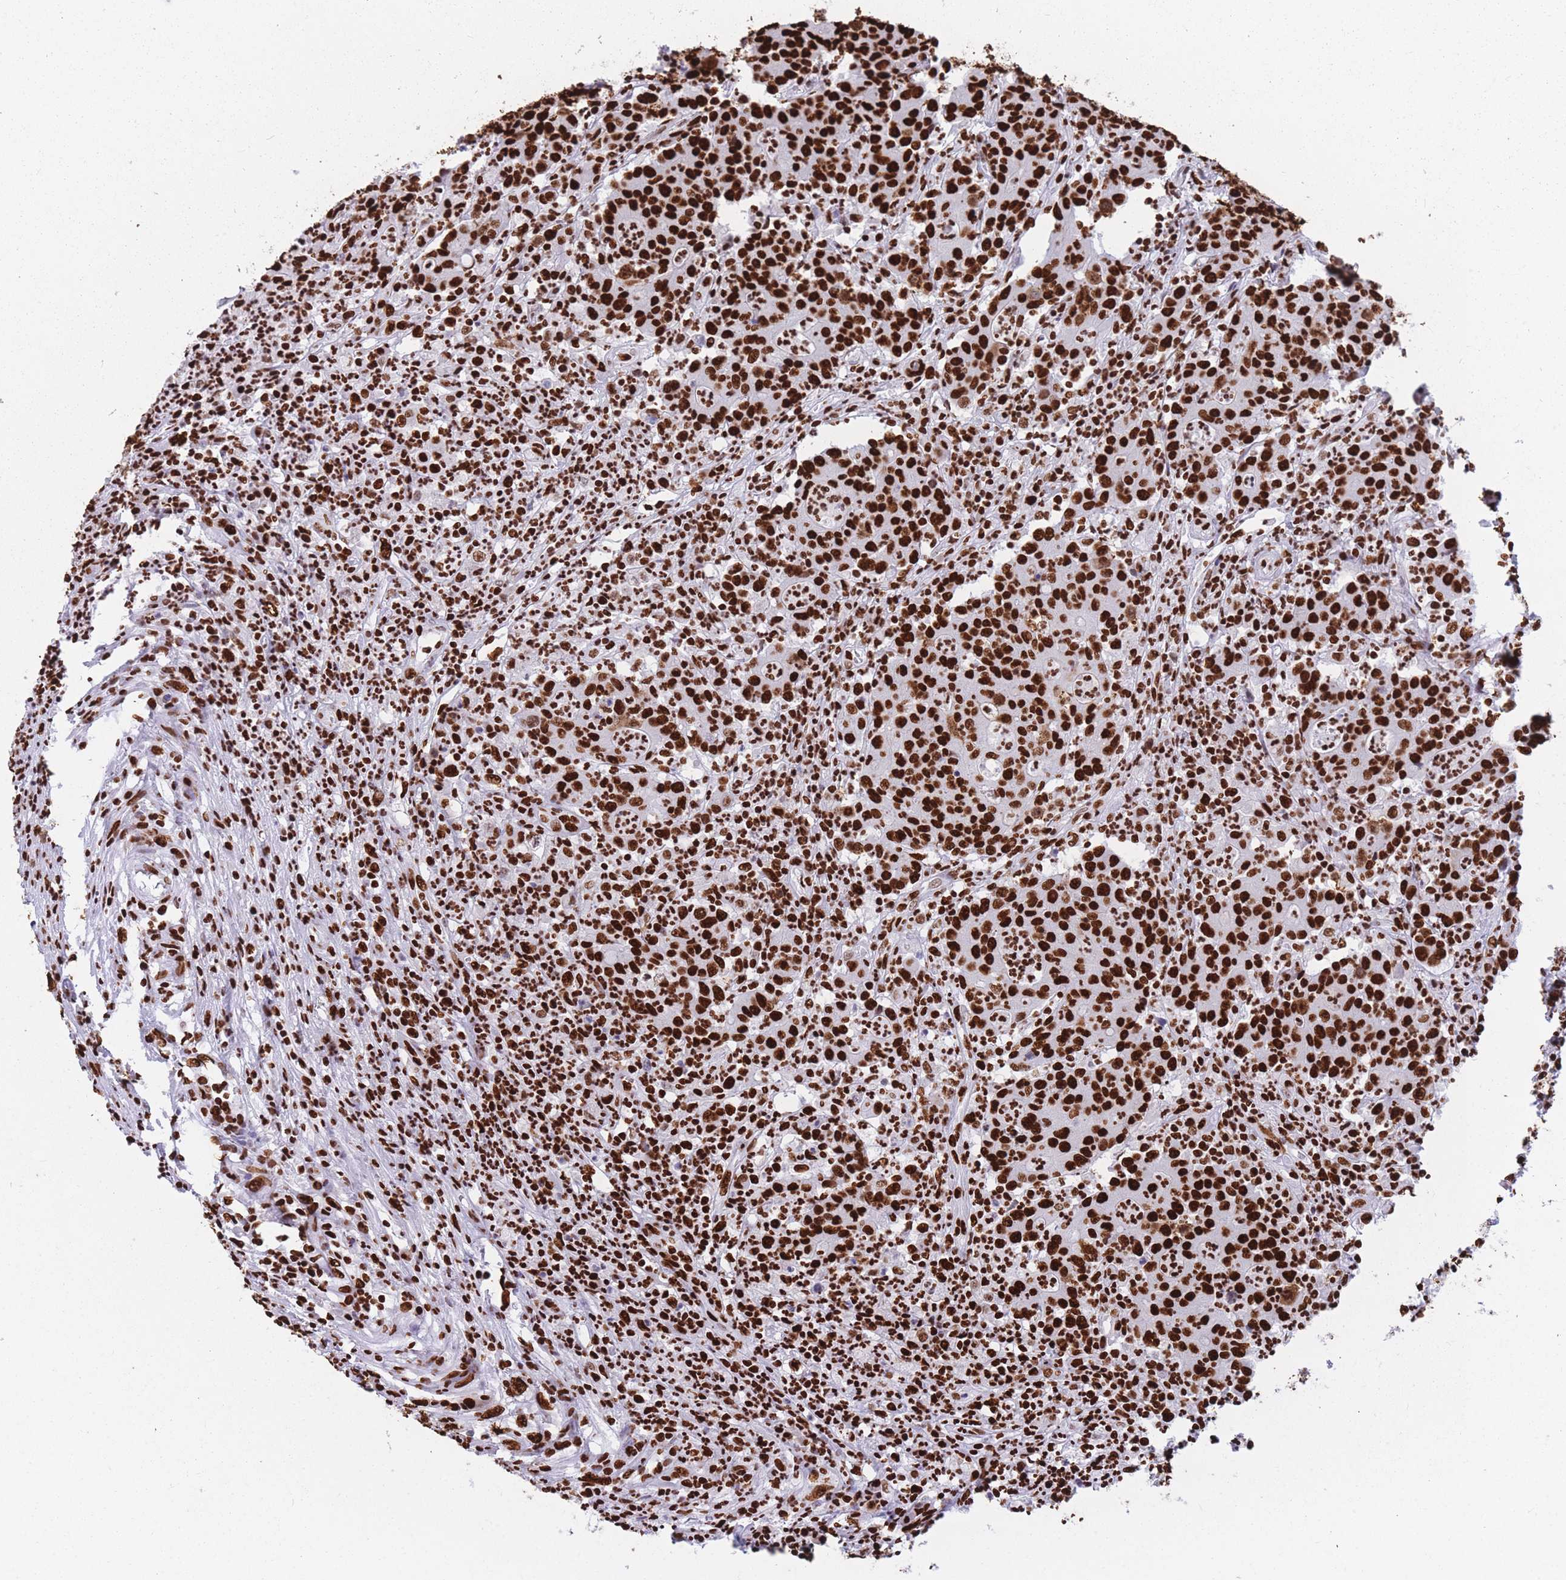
{"staining": {"intensity": "strong", "quantity": ">75%", "location": "nuclear"}, "tissue": "colorectal cancer", "cell_type": "Tumor cells", "image_type": "cancer", "snomed": [{"axis": "morphology", "description": "Adenocarcinoma, NOS"}, {"axis": "topography", "description": "Colon"}], "caption": "Colorectal adenocarcinoma was stained to show a protein in brown. There is high levels of strong nuclear expression in about >75% of tumor cells.", "gene": "HNRNPUL1", "patient": {"sex": "male", "age": 83}}